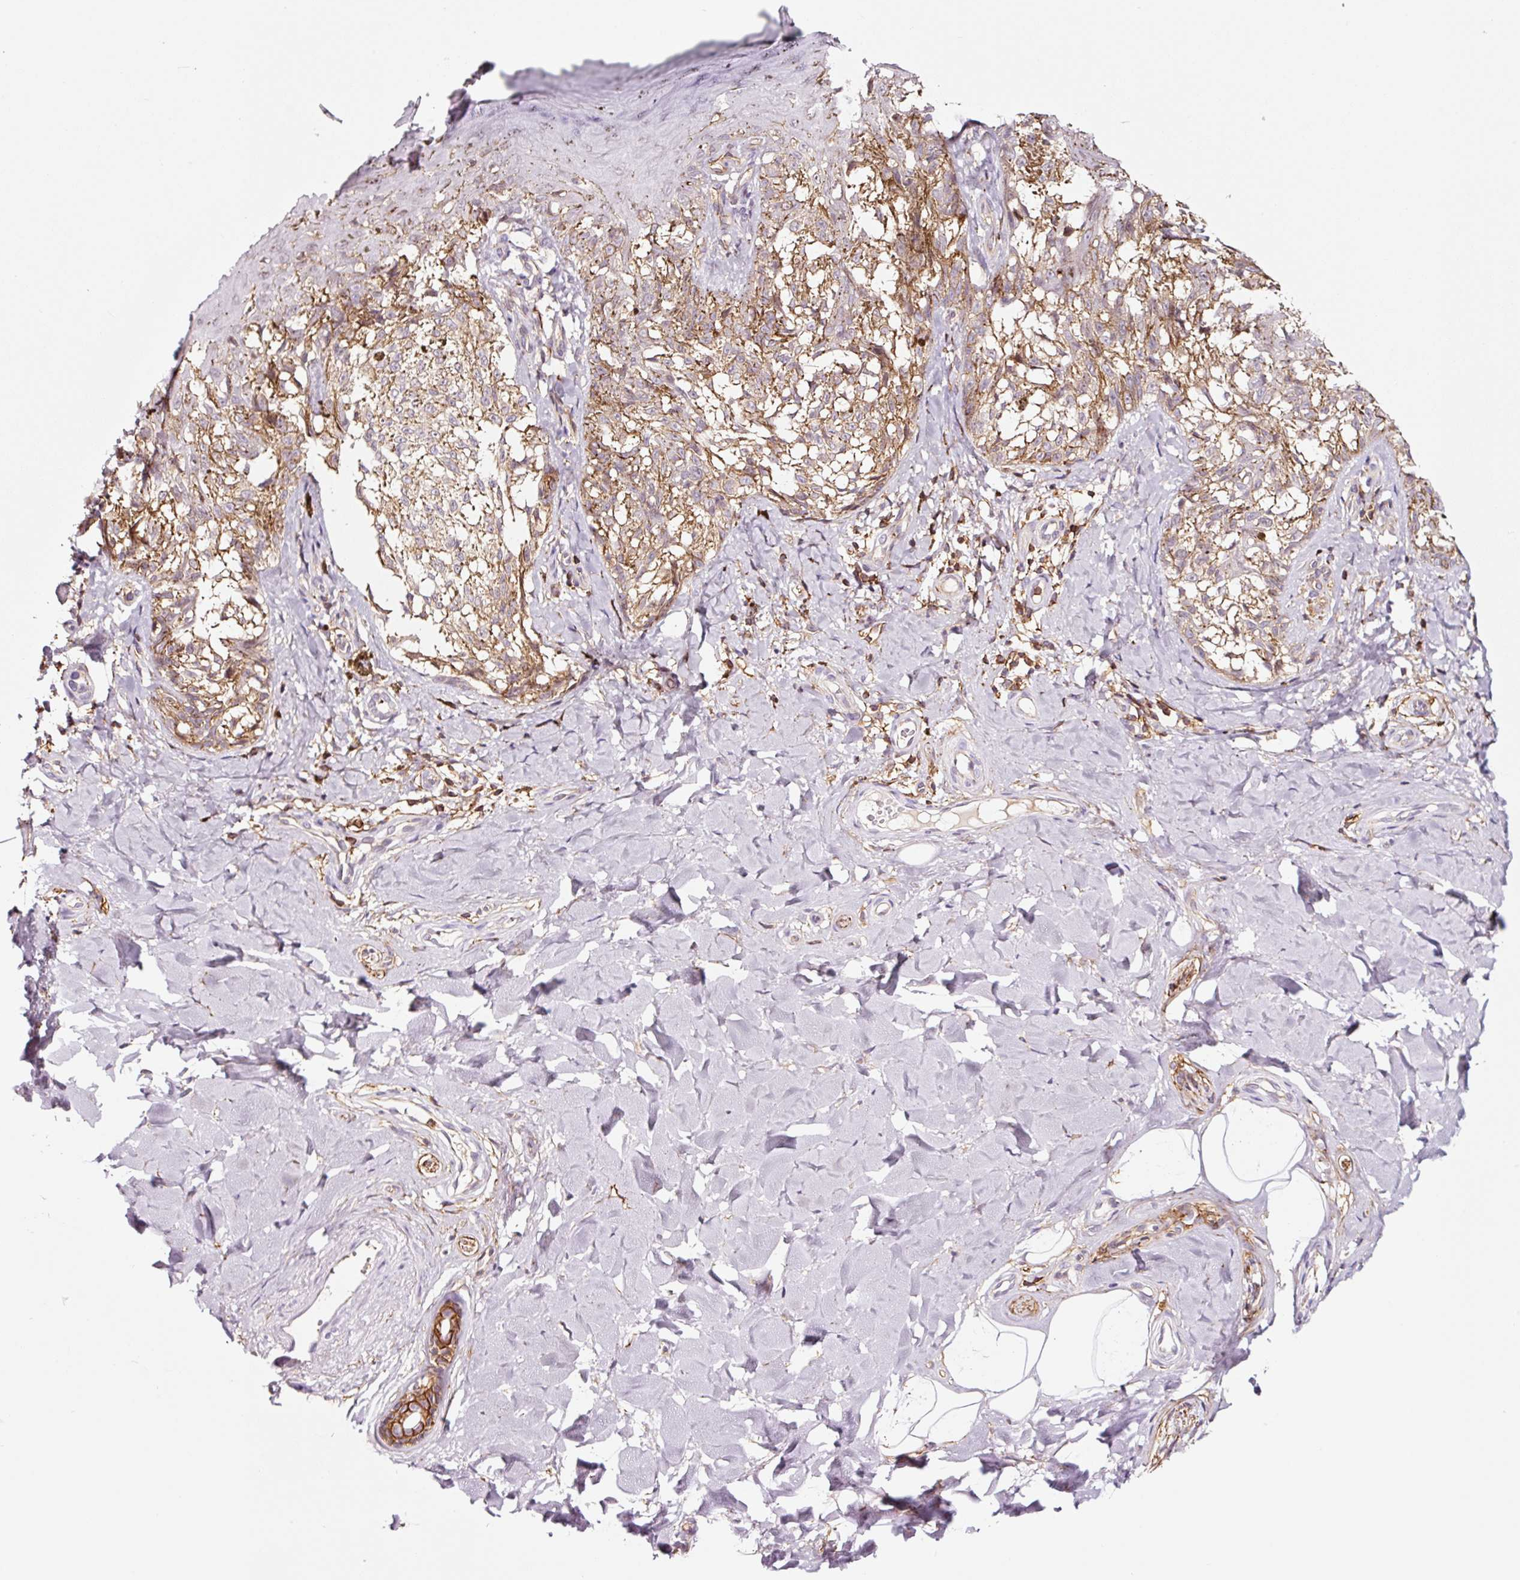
{"staining": {"intensity": "moderate", "quantity": ">75%", "location": "cytoplasmic/membranous"}, "tissue": "melanoma", "cell_type": "Tumor cells", "image_type": "cancer", "snomed": [{"axis": "morphology", "description": "Malignant melanoma, NOS"}, {"axis": "topography", "description": "Skin"}], "caption": "IHC image of neoplastic tissue: human melanoma stained using IHC displays medium levels of moderate protein expression localized specifically in the cytoplasmic/membranous of tumor cells, appearing as a cytoplasmic/membranous brown color.", "gene": "ADD3", "patient": {"sex": "female", "age": 65}}